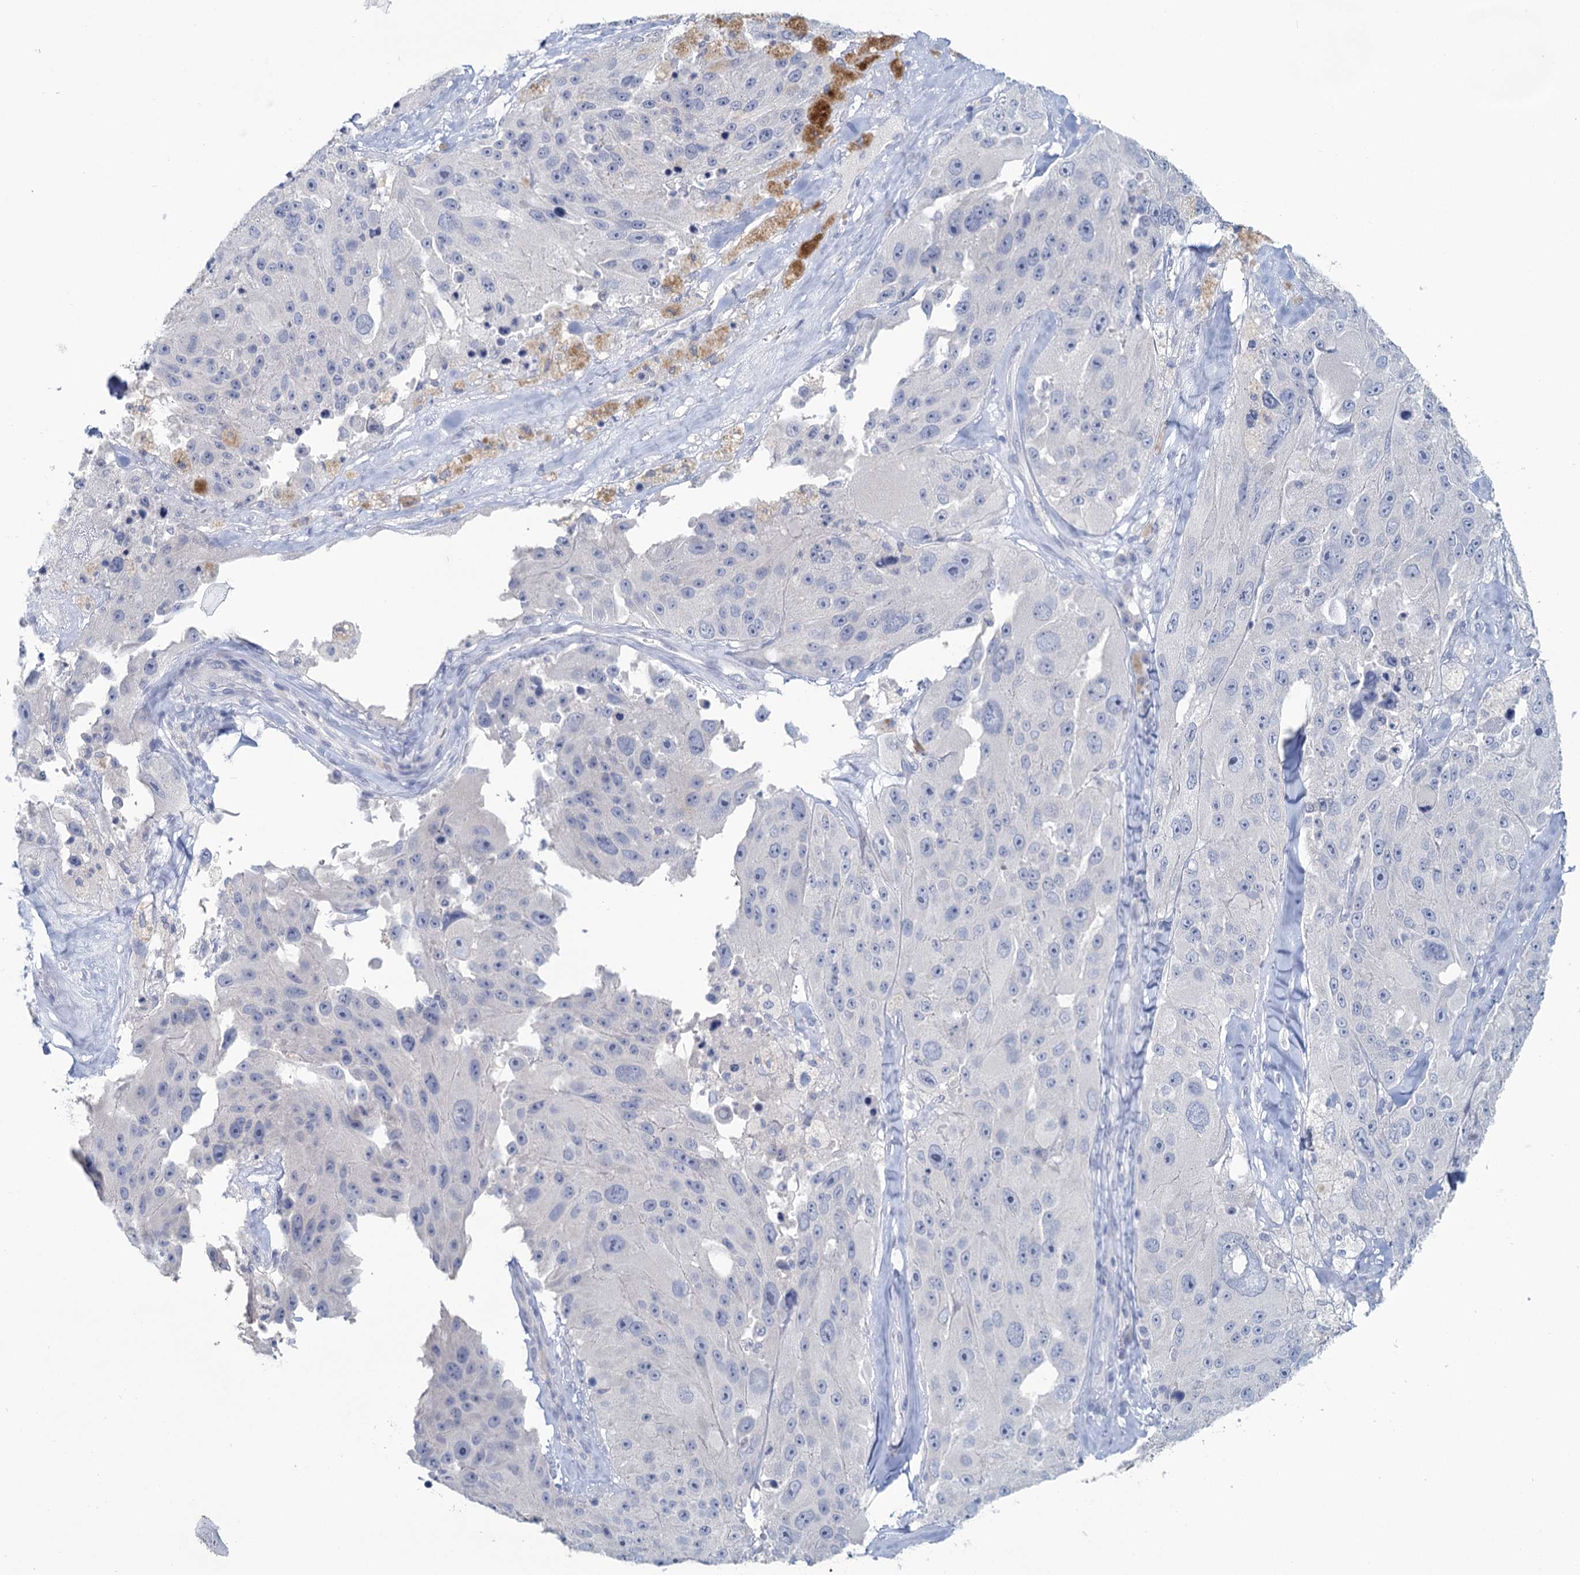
{"staining": {"intensity": "negative", "quantity": "none", "location": "none"}, "tissue": "melanoma", "cell_type": "Tumor cells", "image_type": "cancer", "snomed": [{"axis": "morphology", "description": "Malignant melanoma, Metastatic site"}, {"axis": "topography", "description": "Lymph node"}], "caption": "Human melanoma stained for a protein using immunohistochemistry (IHC) exhibits no staining in tumor cells.", "gene": "CHGA", "patient": {"sex": "male", "age": 62}}